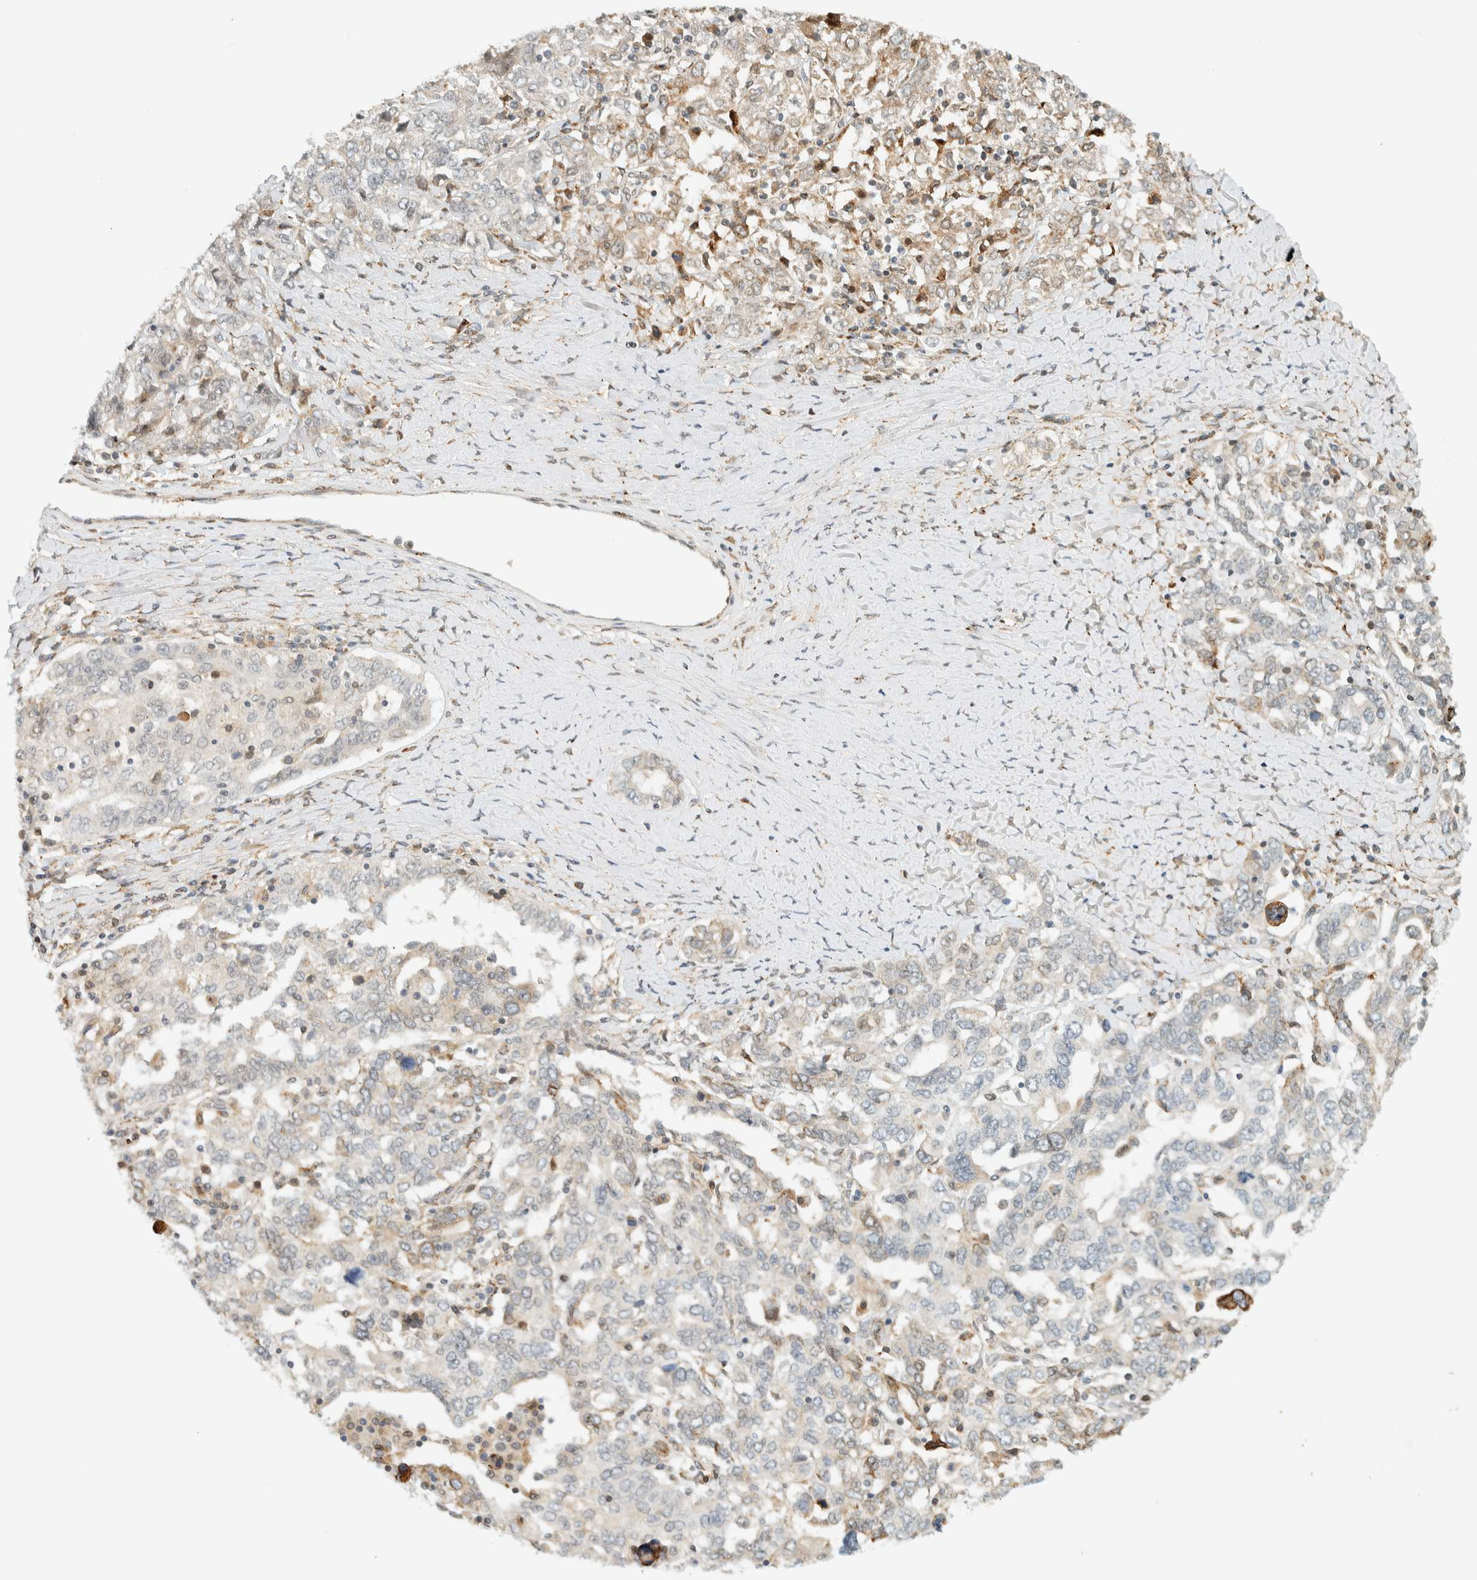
{"staining": {"intensity": "weak", "quantity": "<25%", "location": "cytoplasmic/membranous"}, "tissue": "ovarian cancer", "cell_type": "Tumor cells", "image_type": "cancer", "snomed": [{"axis": "morphology", "description": "Carcinoma, endometroid"}, {"axis": "topography", "description": "Ovary"}], "caption": "A high-resolution photomicrograph shows immunohistochemistry staining of ovarian cancer, which reveals no significant staining in tumor cells.", "gene": "ITPRID1", "patient": {"sex": "female", "age": 62}}